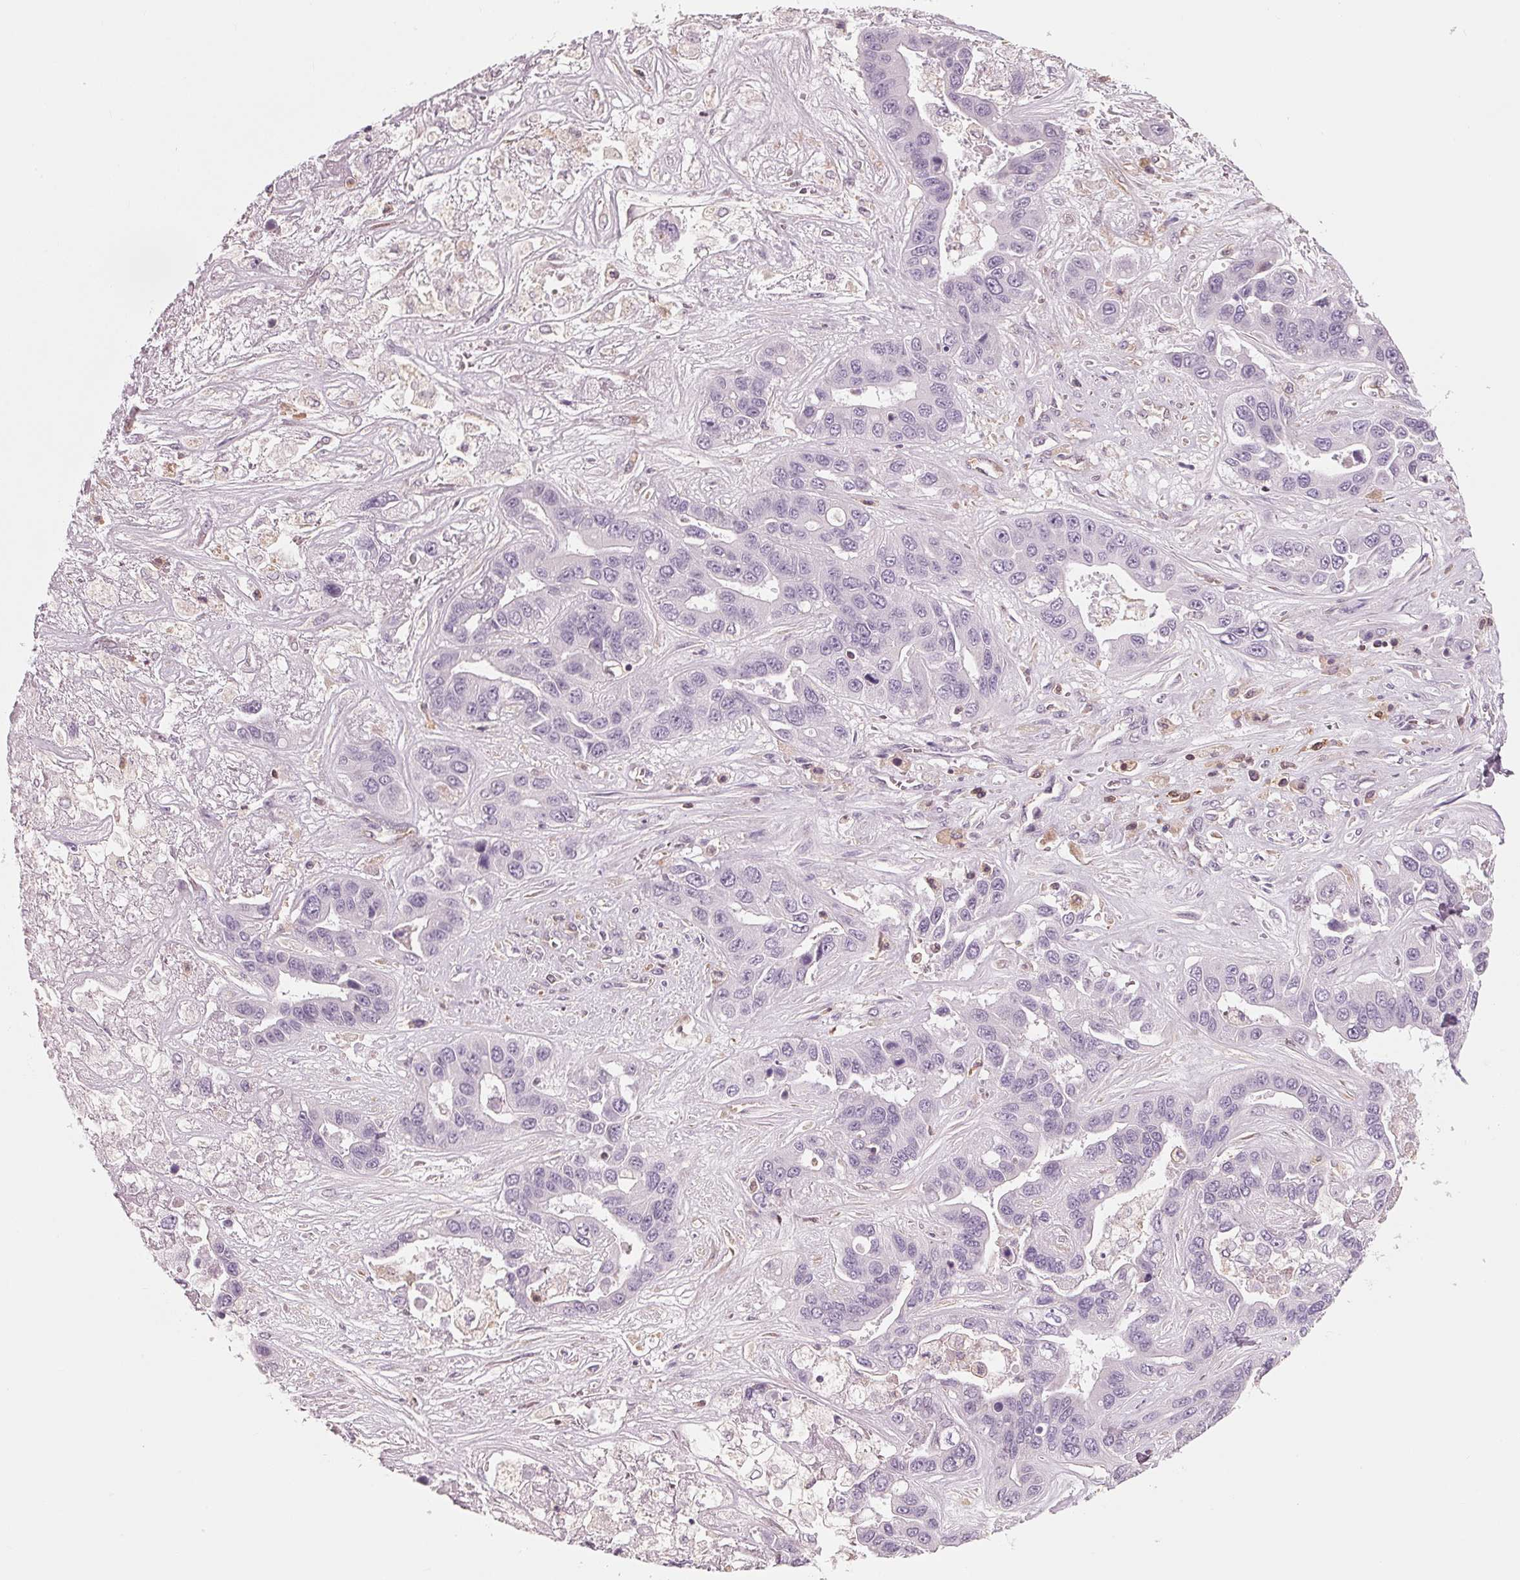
{"staining": {"intensity": "negative", "quantity": "none", "location": "none"}, "tissue": "liver cancer", "cell_type": "Tumor cells", "image_type": "cancer", "snomed": [{"axis": "morphology", "description": "Cholangiocarcinoma"}, {"axis": "topography", "description": "Liver"}], "caption": "Cholangiocarcinoma (liver) stained for a protein using immunohistochemistry reveals no expression tumor cells.", "gene": "ARHGAP25", "patient": {"sex": "female", "age": 52}}